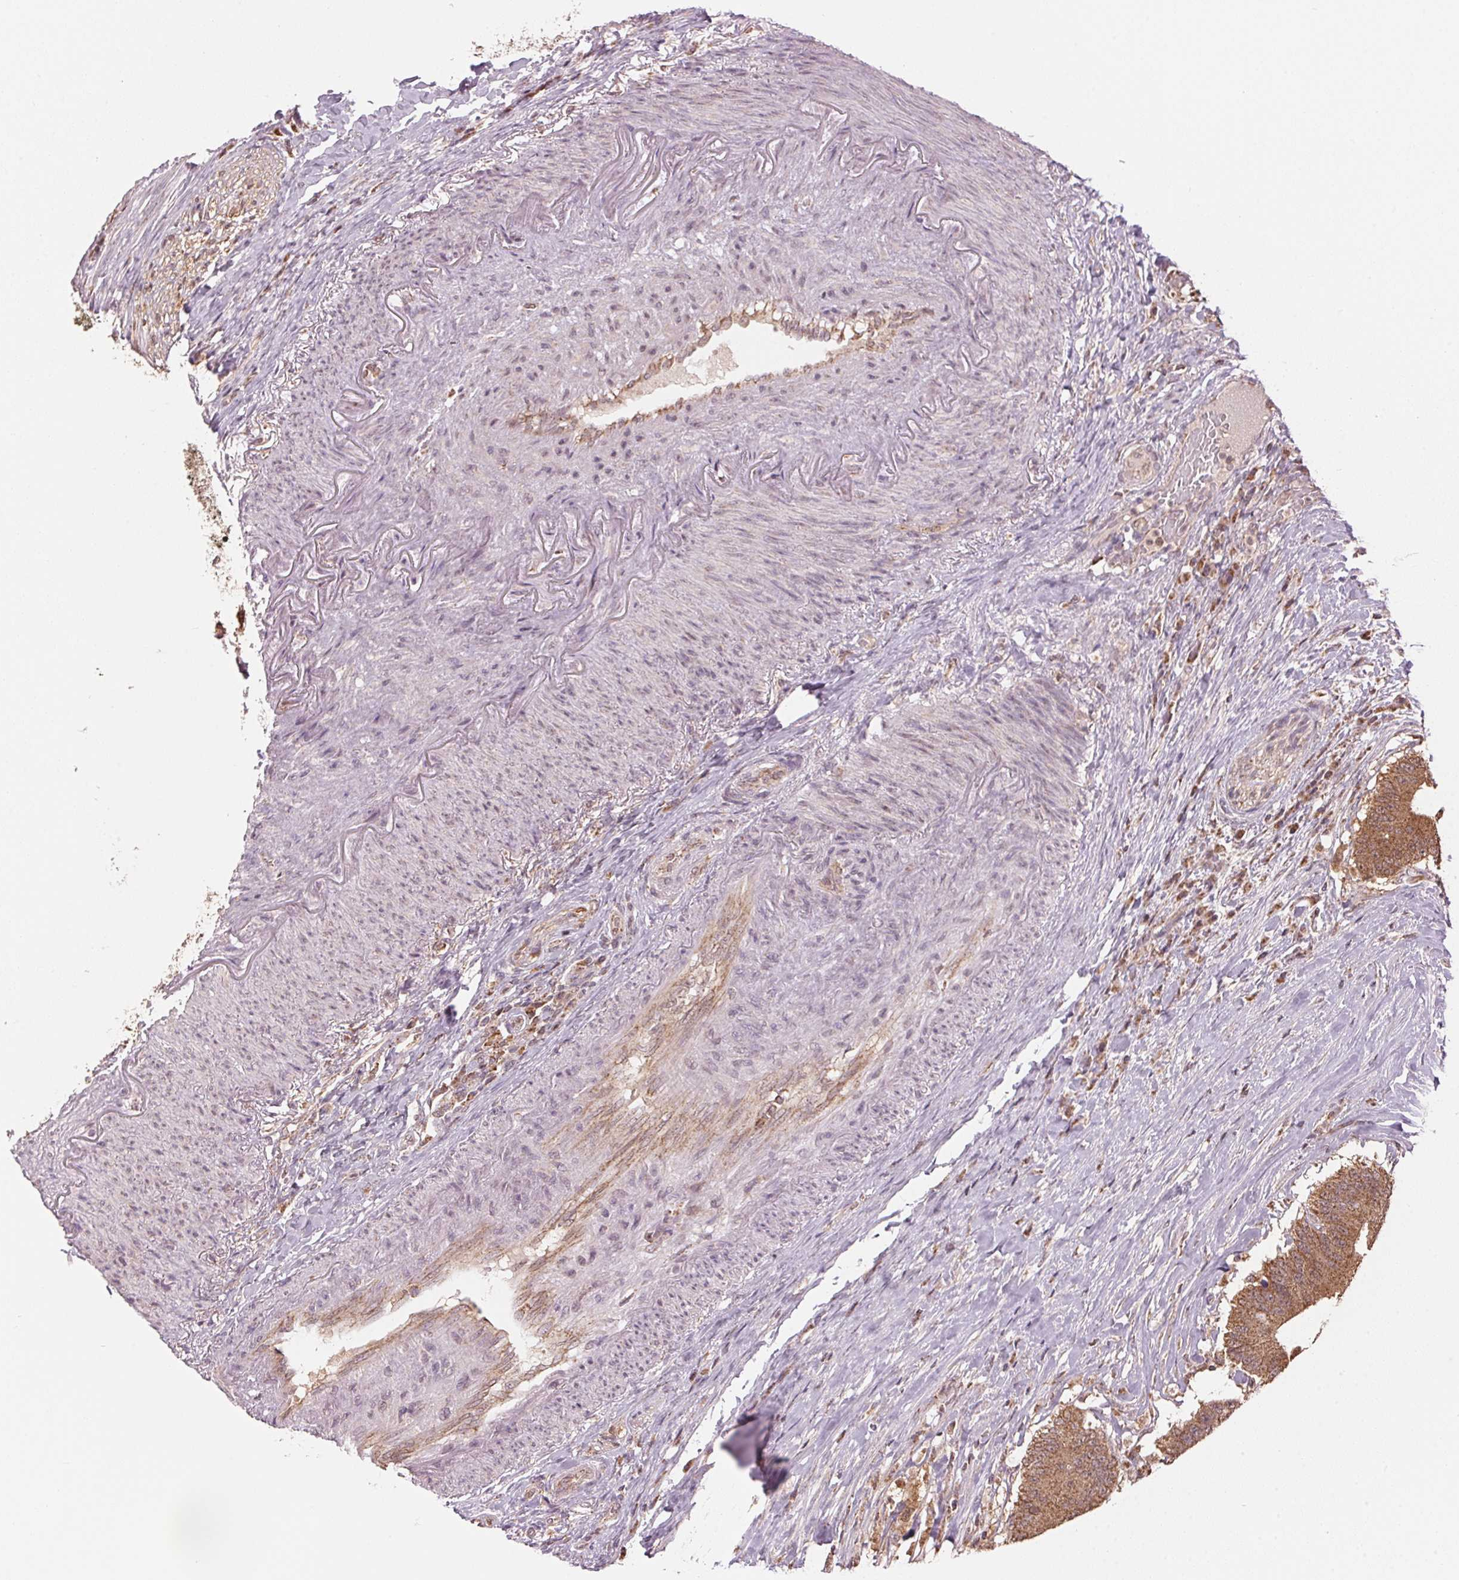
{"staining": {"intensity": "moderate", "quantity": ">75%", "location": "cytoplasmic/membranous"}, "tissue": "colorectal cancer", "cell_type": "Tumor cells", "image_type": "cancer", "snomed": [{"axis": "morphology", "description": "Adenocarcinoma, NOS"}, {"axis": "topography", "description": "Colon"}], "caption": "Moderate cytoplasmic/membranous staining is present in approximately >75% of tumor cells in colorectal cancer.", "gene": "ARHGAP6", "patient": {"sex": "female", "age": 43}}